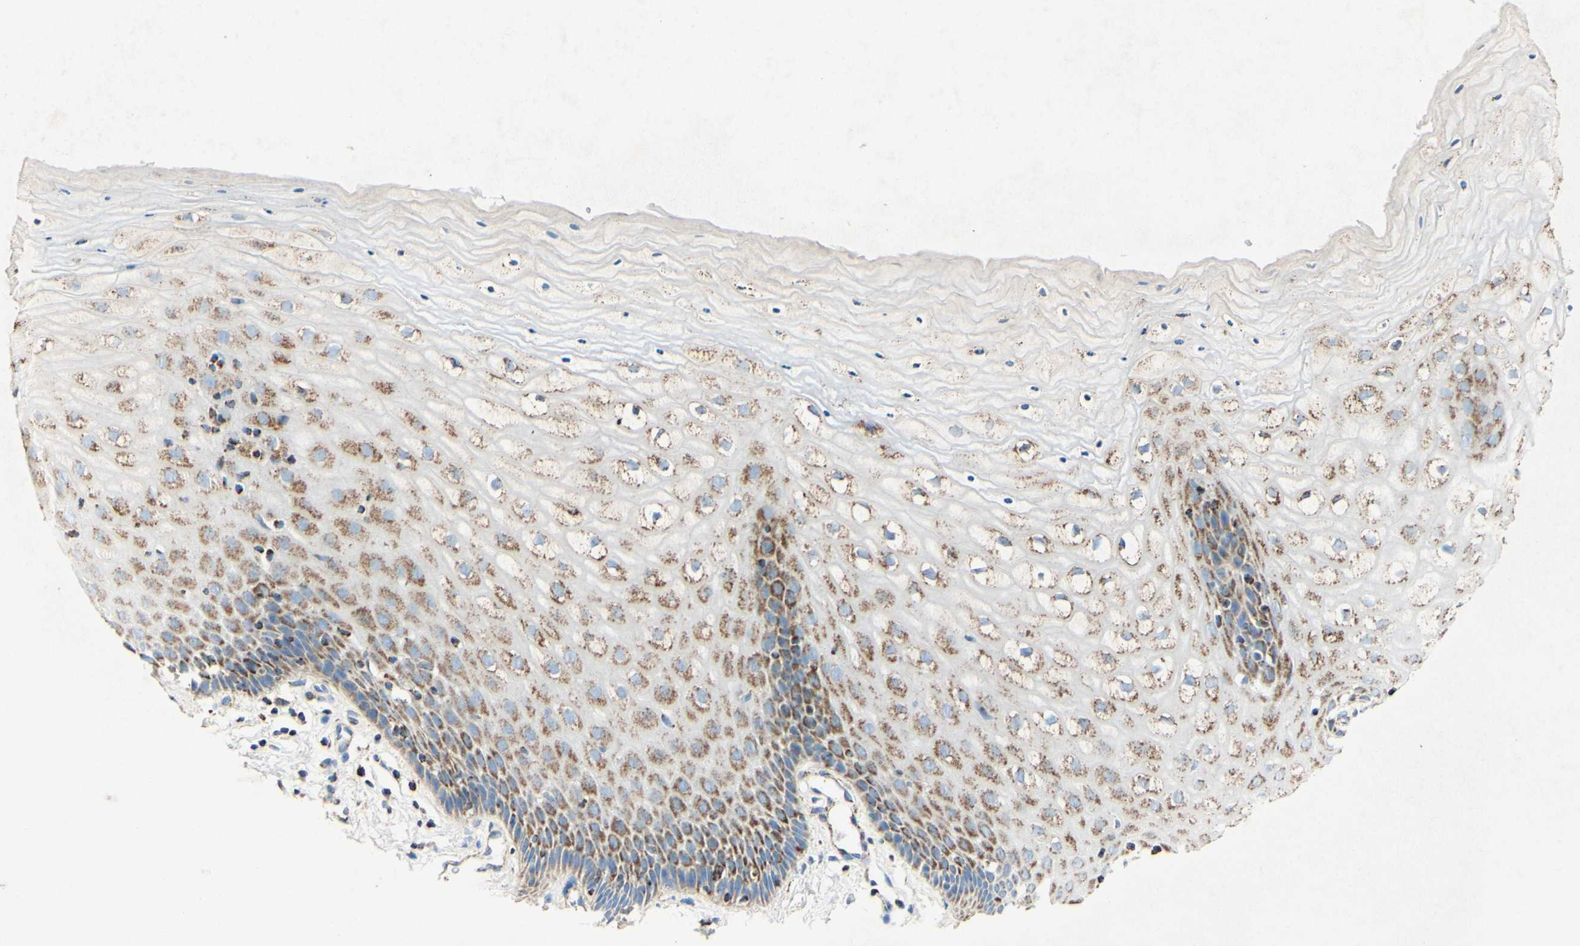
{"staining": {"intensity": "weak", "quantity": "25%-75%", "location": "cytoplasmic/membranous"}, "tissue": "cervix", "cell_type": "Glandular cells", "image_type": "normal", "snomed": [{"axis": "morphology", "description": "Normal tissue, NOS"}, {"axis": "topography", "description": "Cervix"}], "caption": "Glandular cells demonstrate weak cytoplasmic/membranous staining in approximately 25%-75% of cells in normal cervix.", "gene": "OXCT1", "patient": {"sex": "female", "age": 55}}